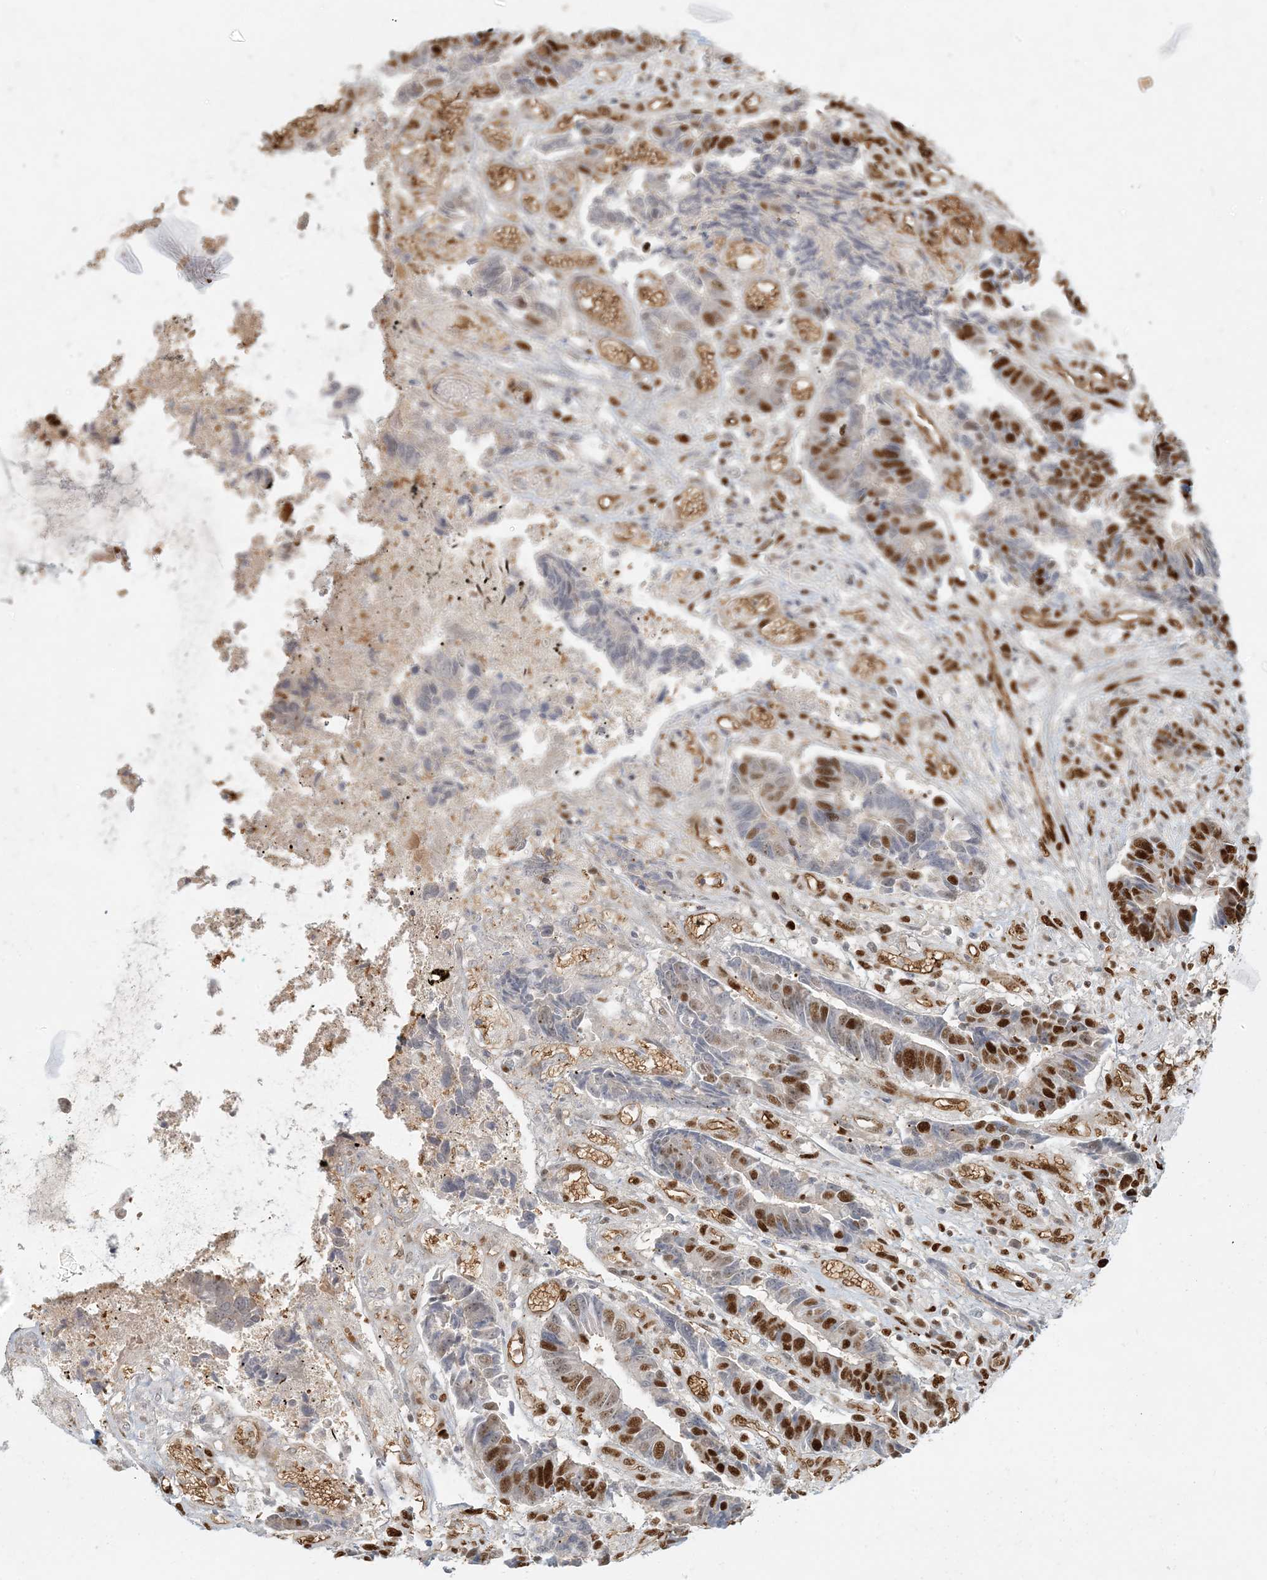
{"staining": {"intensity": "strong", "quantity": "25%-75%", "location": "nuclear"}, "tissue": "colorectal cancer", "cell_type": "Tumor cells", "image_type": "cancer", "snomed": [{"axis": "morphology", "description": "Adenocarcinoma, NOS"}, {"axis": "topography", "description": "Rectum"}], "caption": "Adenocarcinoma (colorectal) tissue shows strong nuclear positivity in approximately 25%-75% of tumor cells", "gene": "CKS2", "patient": {"sex": "male", "age": 84}}